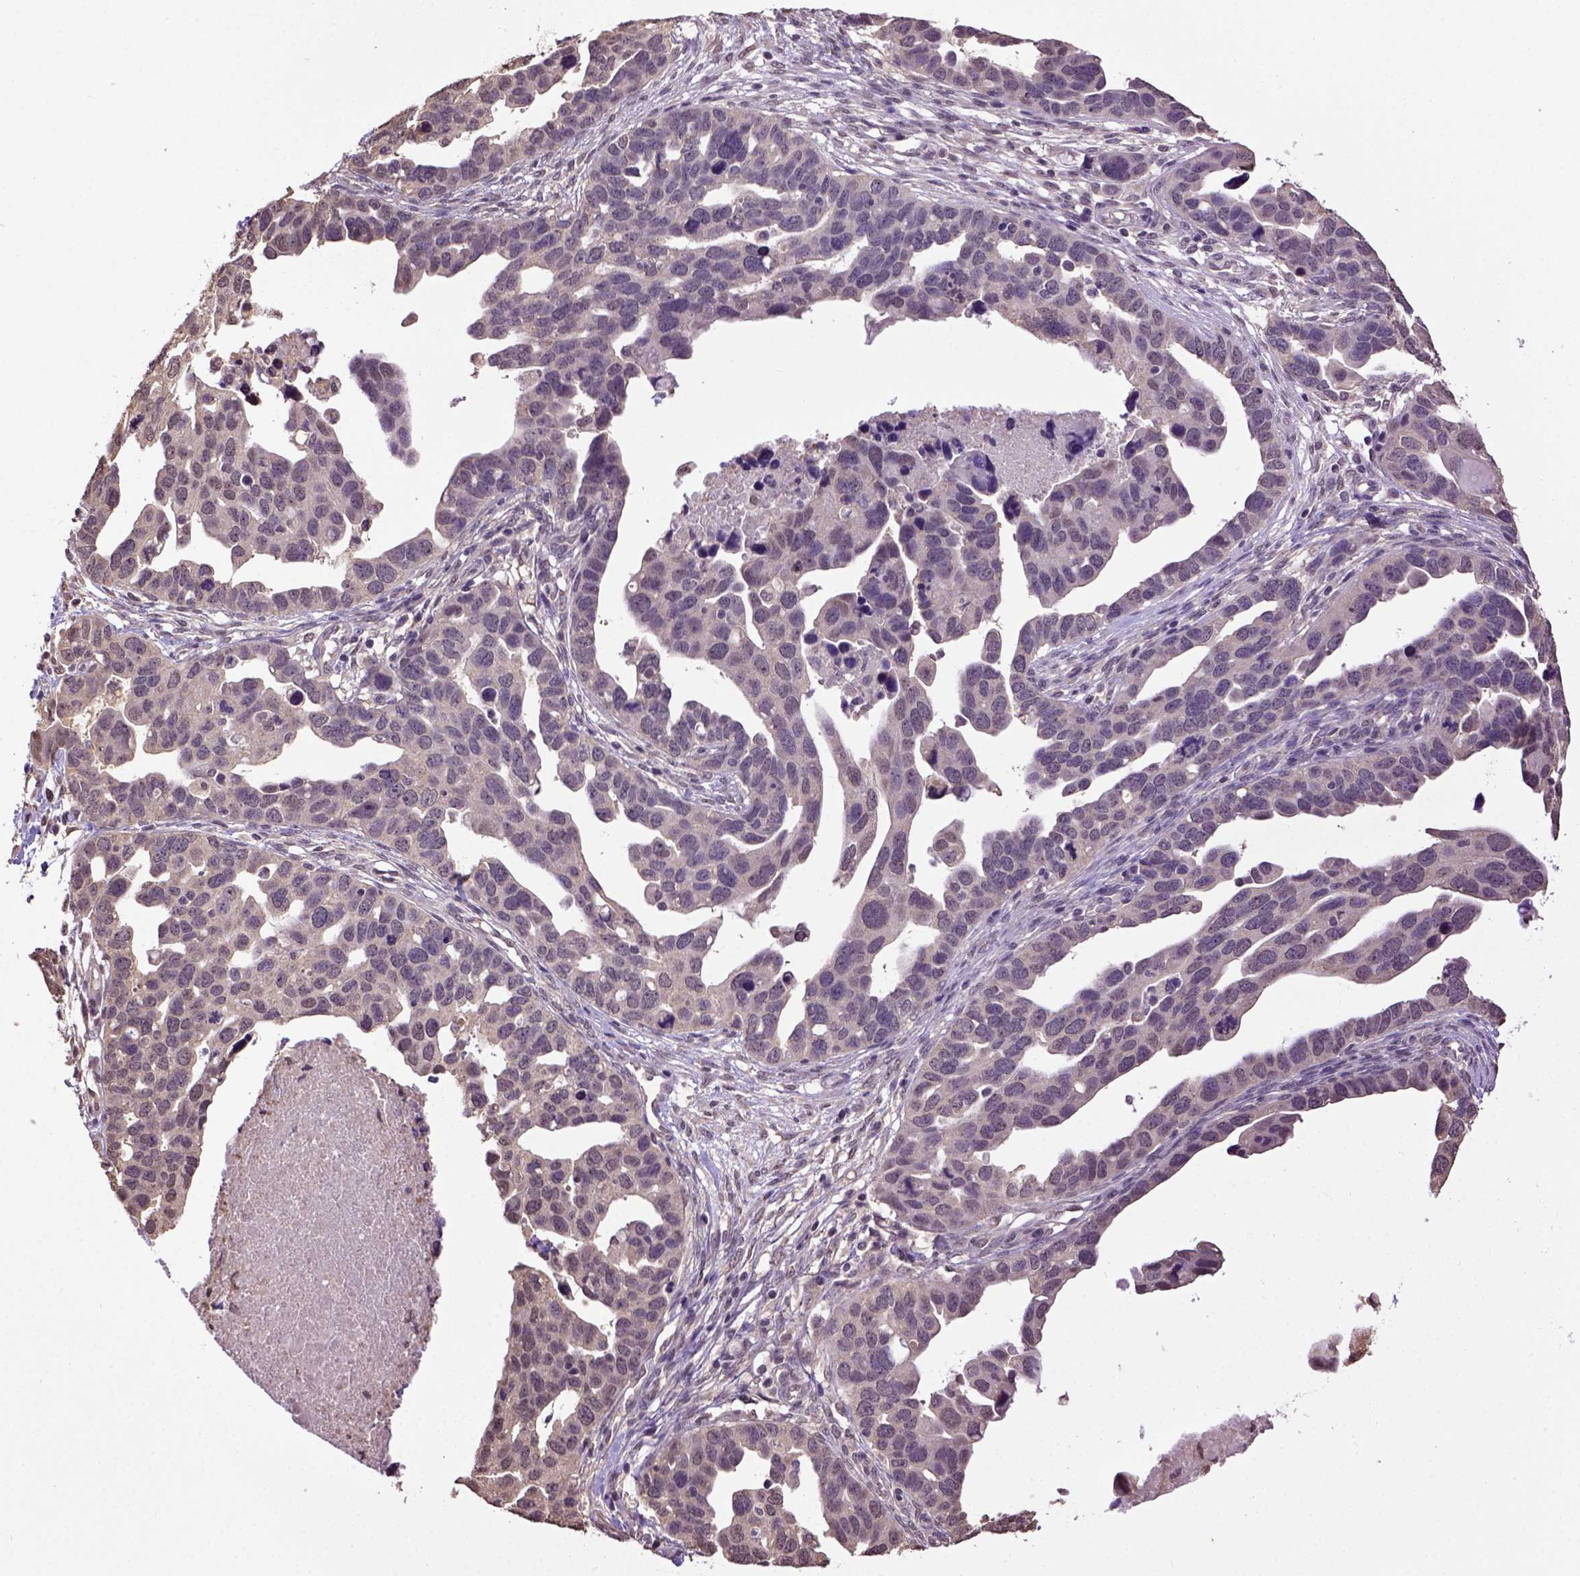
{"staining": {"intensity": "weak", "quantity": "<25%", "location": "cytoplasmic/membranous"}, "tissue": "ovarian cancer", "cell_type": "Tumor cells", "image_type": "cancer", "snomed": [{"axis": "morphology", "description": "Cystadenocarcinoma, serous, NOS"}, {"axis": "topography", "description": "Ovary"}], "caption": "DAB (3,3'-diaminobenzidine) immunohistochemical staining of human ovarian cancer shows no significant staining in tumor cells. (Immunohistochemistry, brightfield microscopy, high magnification).", "gene": "WDR17", "patient": {"sex": "female", "age": 54}}